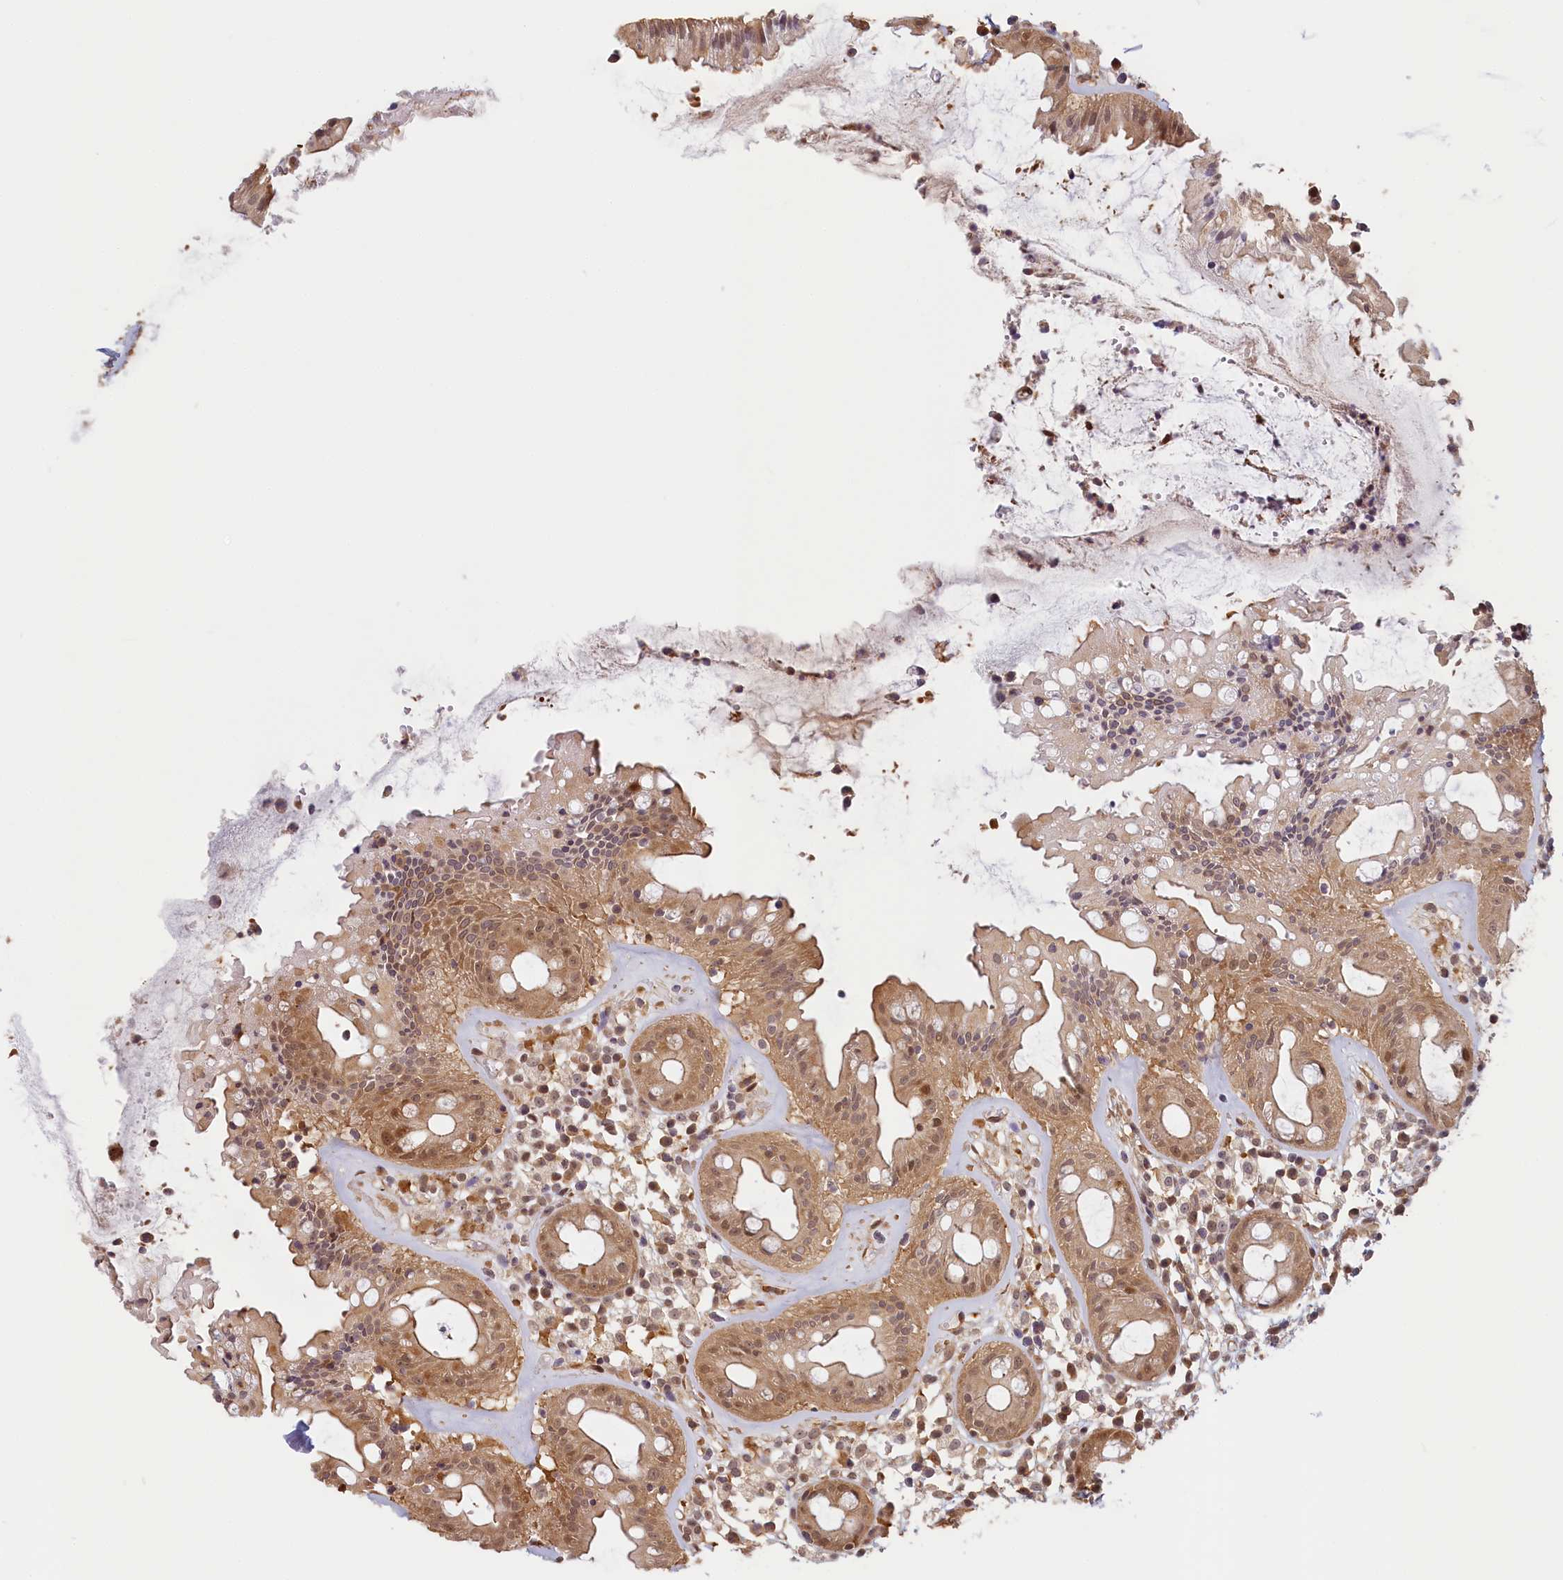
{"staining": {"intensity": "moderate", "quantity": ">75%", "location": "cytoplasmic/membranous,nuclear"}, "tissue": "rectum", "cell_type": "Glandular cells", "image_type": "normal", "snomed": [{"axis": "morphology", "description": "Normal tissue, NOS"}, {"axis": "topography", "description": "Rectum"}], "caption": "Protein staining displays moderate cytoplasmic/membranous,nuclear staining in about >75% of glandular cells in benign rectum. (Stains: DAB (3,3'-diaminobenzidine) in brown, nuclei in blue, Microscopy: brightfield microscopy at high magnification).", "gene": "C19orf44", "patient": {"sex": "female", "age": 57}}